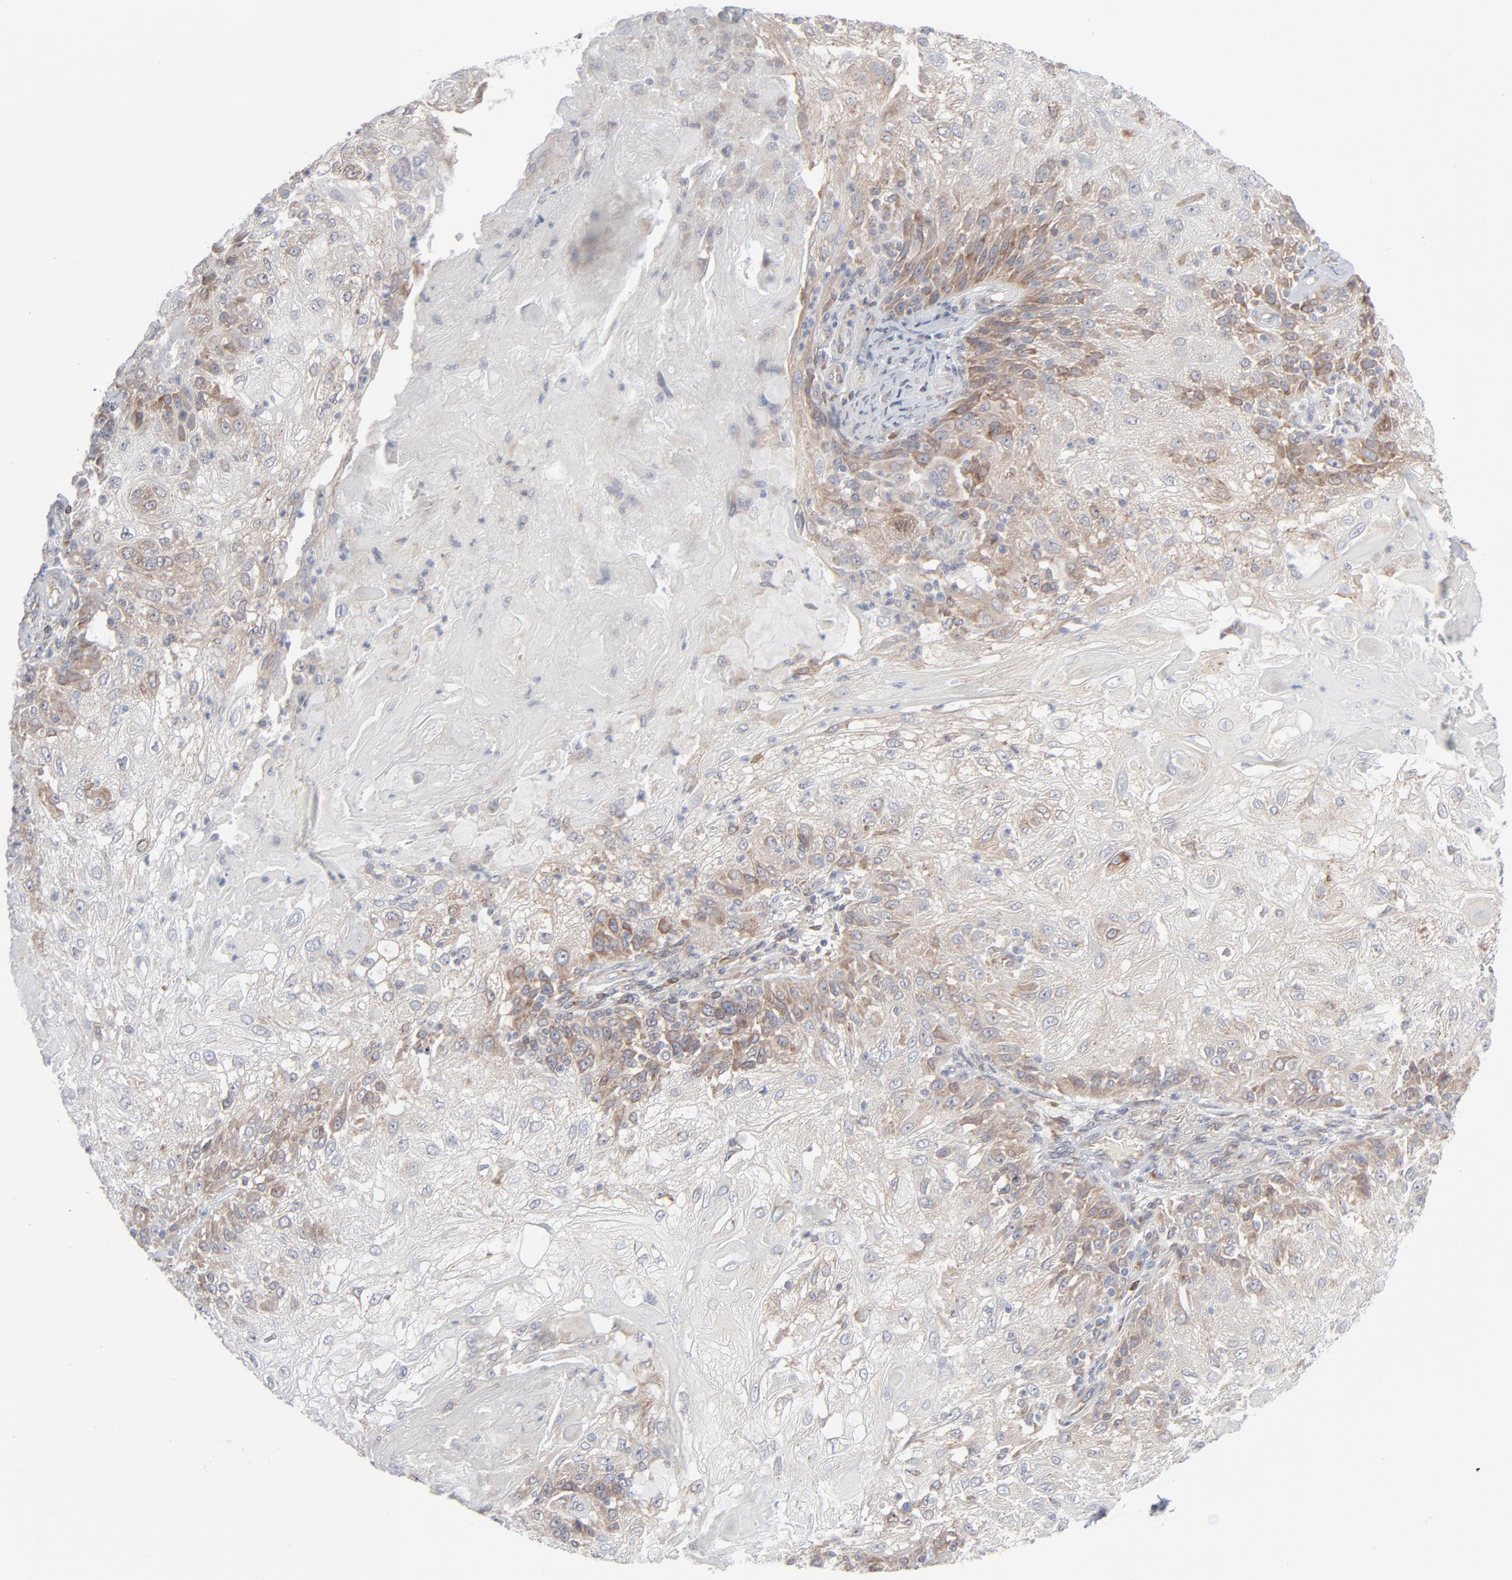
{"staining": {"intensity": "weak", "quantity": "<25%", "location": "cytoplasmic/membranous"}, "tissue": "skin cancer", "cell_type": "Tumor cells", "image_type": "cancer", "snomed": [{"axis": "morphology", "description": "Normal tissue, NOS"}, {"axis": "morphology", "description": "Squamous cell carcinoma, NOS"}, {"axis": "topography", "description": "Skin"}], "caption": "This is an immunohistochemistry (IHC) micrograph of human skin cancer (squamous cell carcinoma). There is no expression in tumor cells.", "gene": "KDSR", "patient": {"sex": "female", "age": 83}}